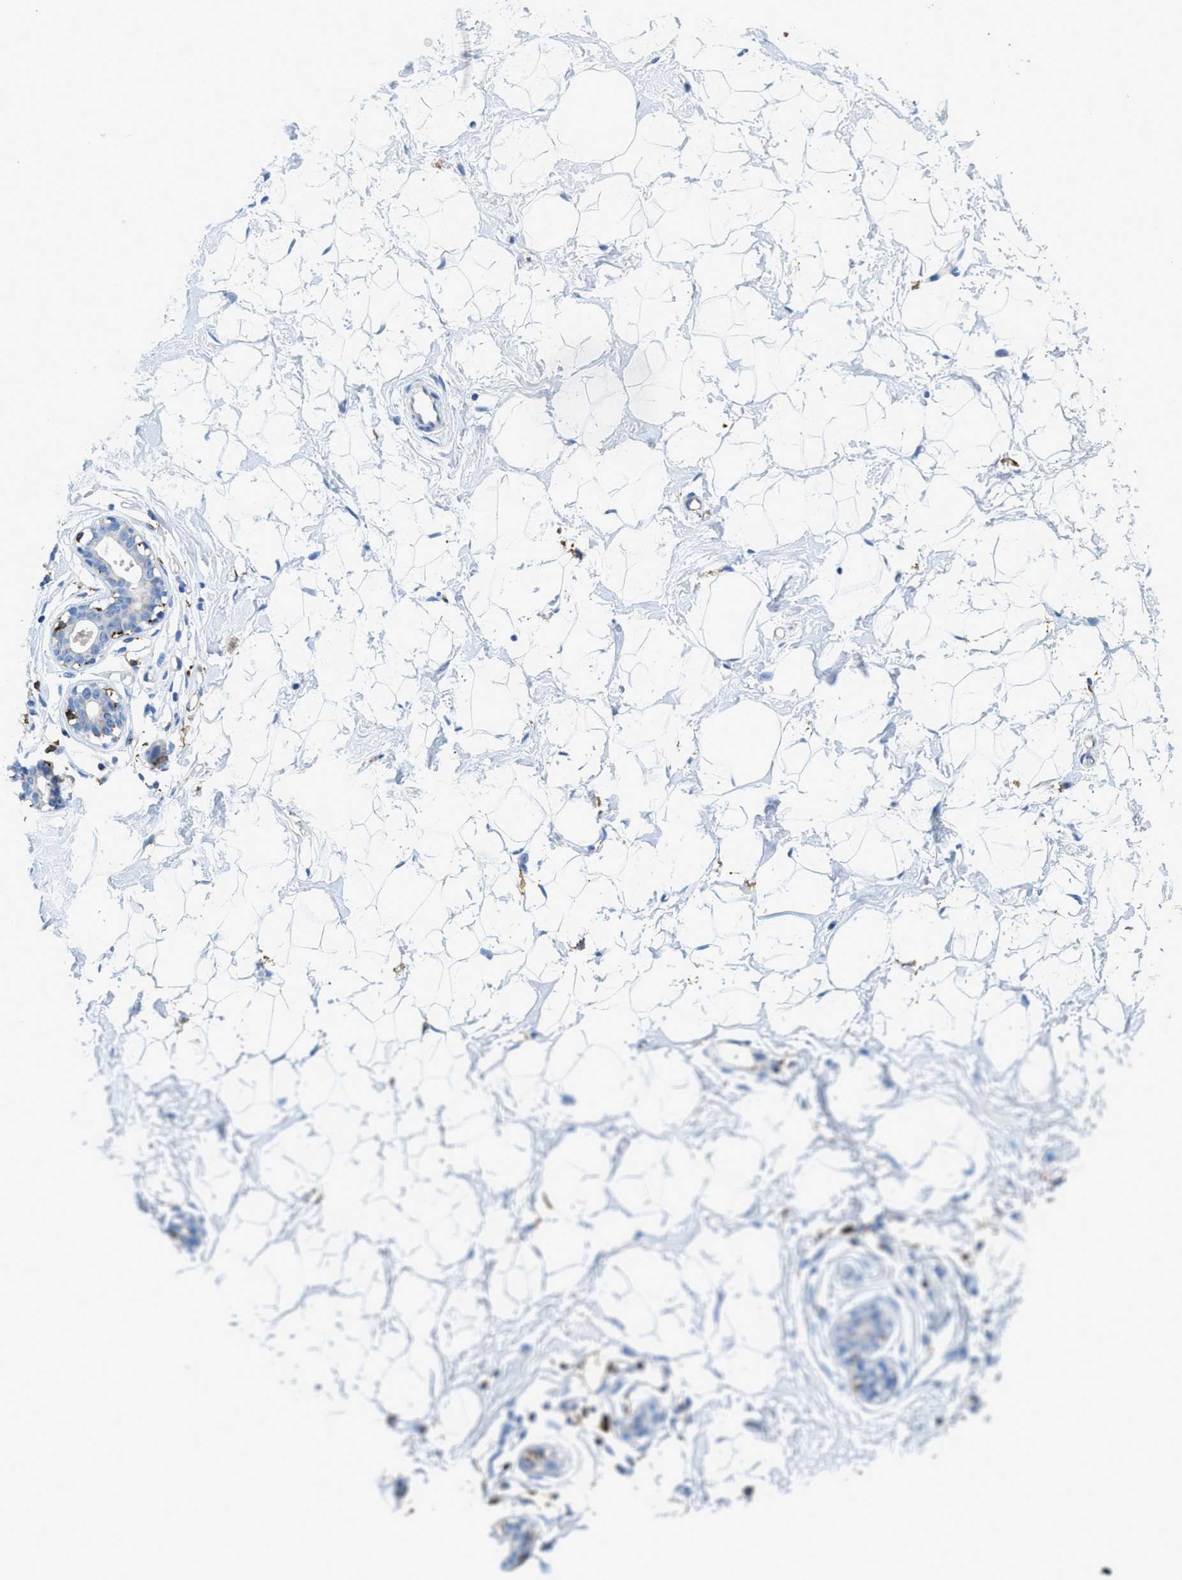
{"staining": {"intensity": "negative", "quantity": "none", "location": "none"}, "tissue": "breast", "cell_type": "Adipocytes", "image_type": "normal", "snomed": [{"axis": "morphology", "description": "Normal tissue, NOS"}, {"axis": "topography", "description": "Breast"}], "caption": "This is an immunohistochemistry photomicrograph of normal human breast. There is no staining in adipocytes.", "gene": "CD226", "patient": {"sex": "female", "age": 23}}